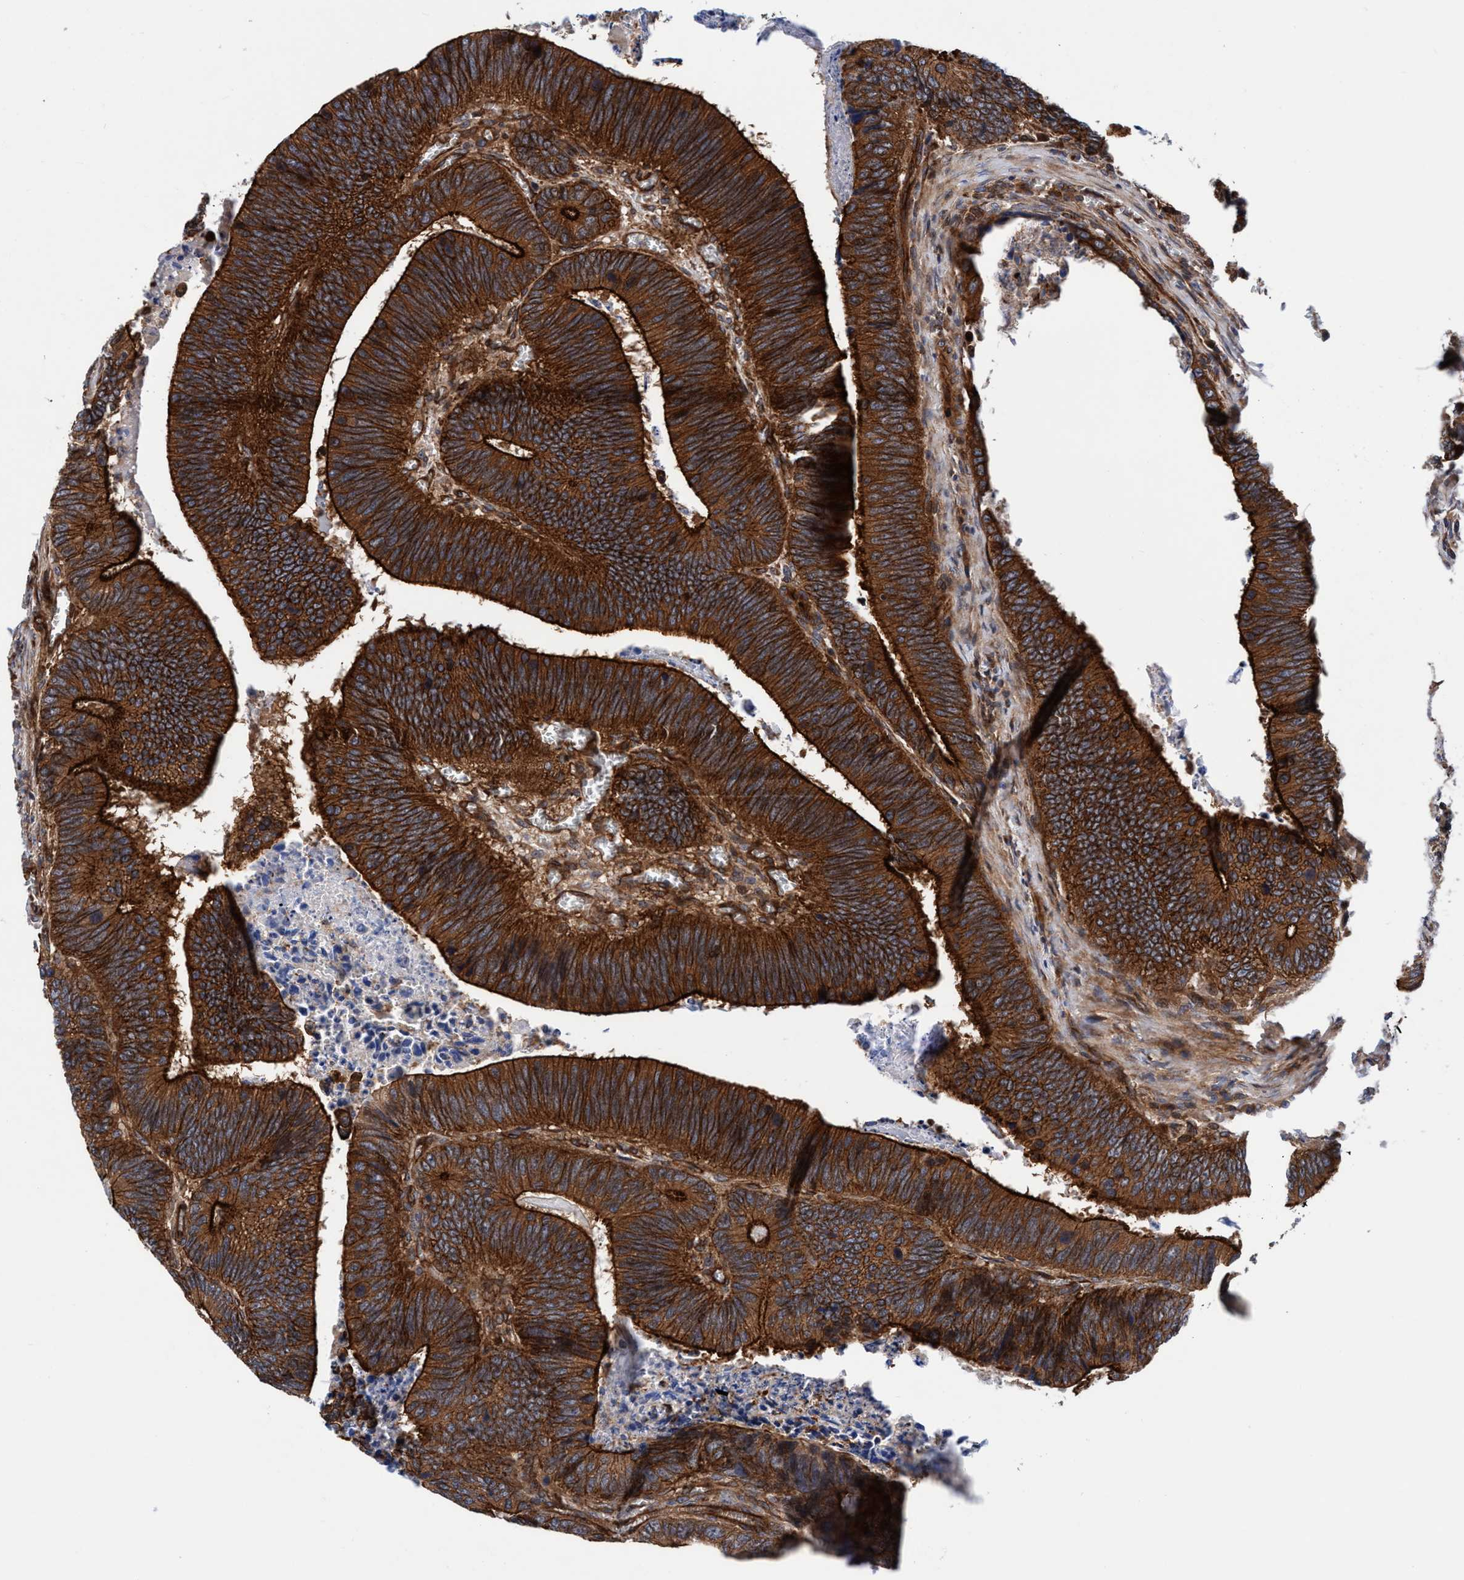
{"staining": {"intensity": "strong", "quantity": ">75%", "location": "cytoplasmic/membranous"}, "tissue": "colorectal cancer", "cell_type": "Tumor cells", "image_type": "cancer", "snomed": [{"axis": "morphology", "description": "Inflammation, NOS"}, {"axis": "morphology", "description": "Adenocarcinoma, NOS"}, {"axis": "topography", "description": "Colon"}], "caption": "Approximately >75% of tumor cells in human colorectal cancer display strong cytoplasmic/membranous protein positivity as visualized by brown immunohistochemical staining.", "gene": "MCM3AP", "patient": {"sex": "male", "age": 72}}